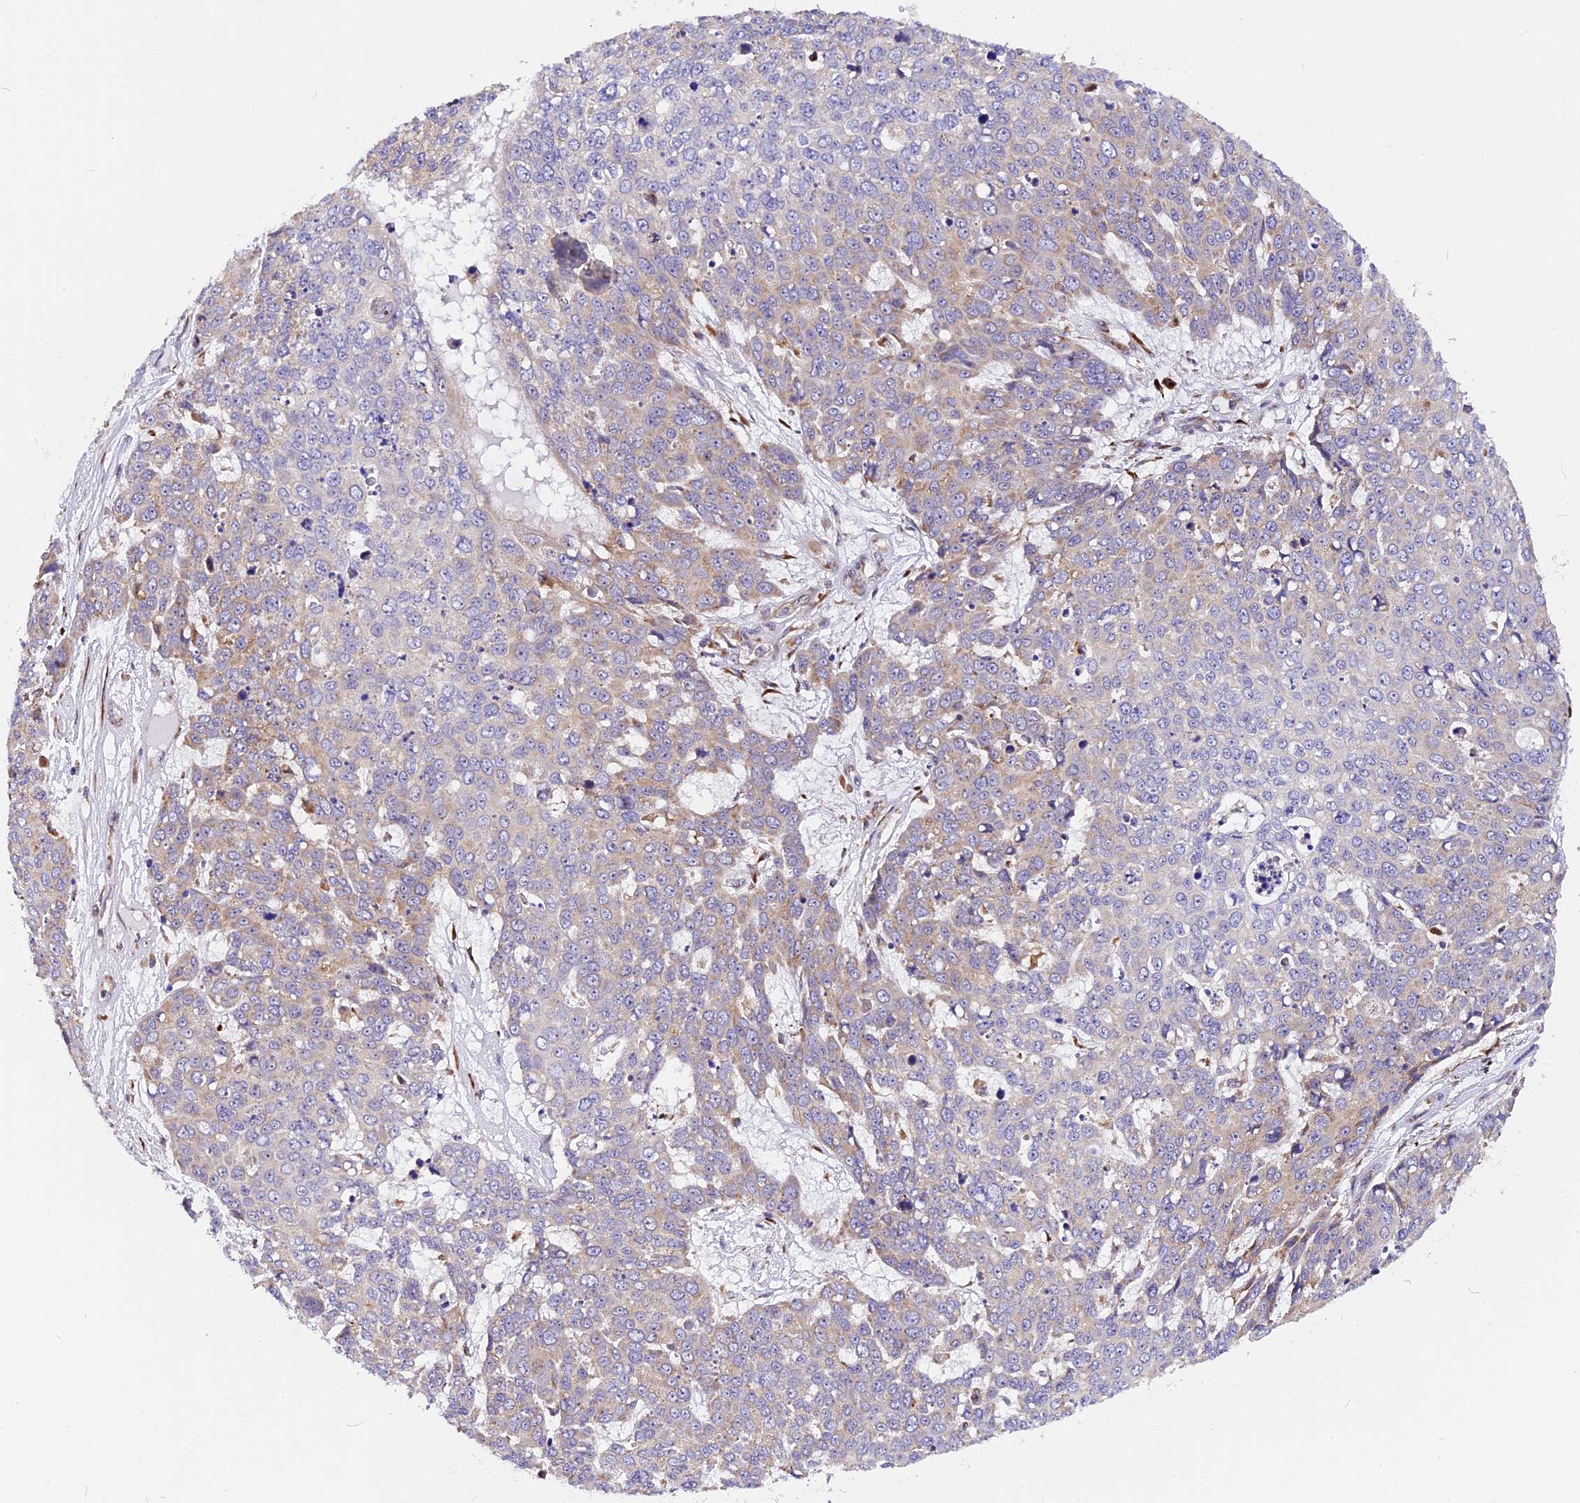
{"staining": {"intensity": "negative", "quantity": "none", "location": "none"}, "tissue": "skin cancer", "cell_type": "Tumor cells", "image_type": "cancer", "snomed": [{"axis": "morphology", "description": "Squamous cell carcinoma, NOS"}, {"axis": "topography", "description": "Skin"}], "caption": "The immunohistochemistry (IHC) histopathology image has no significant staining in tumor cells of squamous cell carcinoma (skin) tissue. (DAB IHC, high magnification).", "gene": "GNPTAB", "patient": {"sex": "male", "age": 71}}